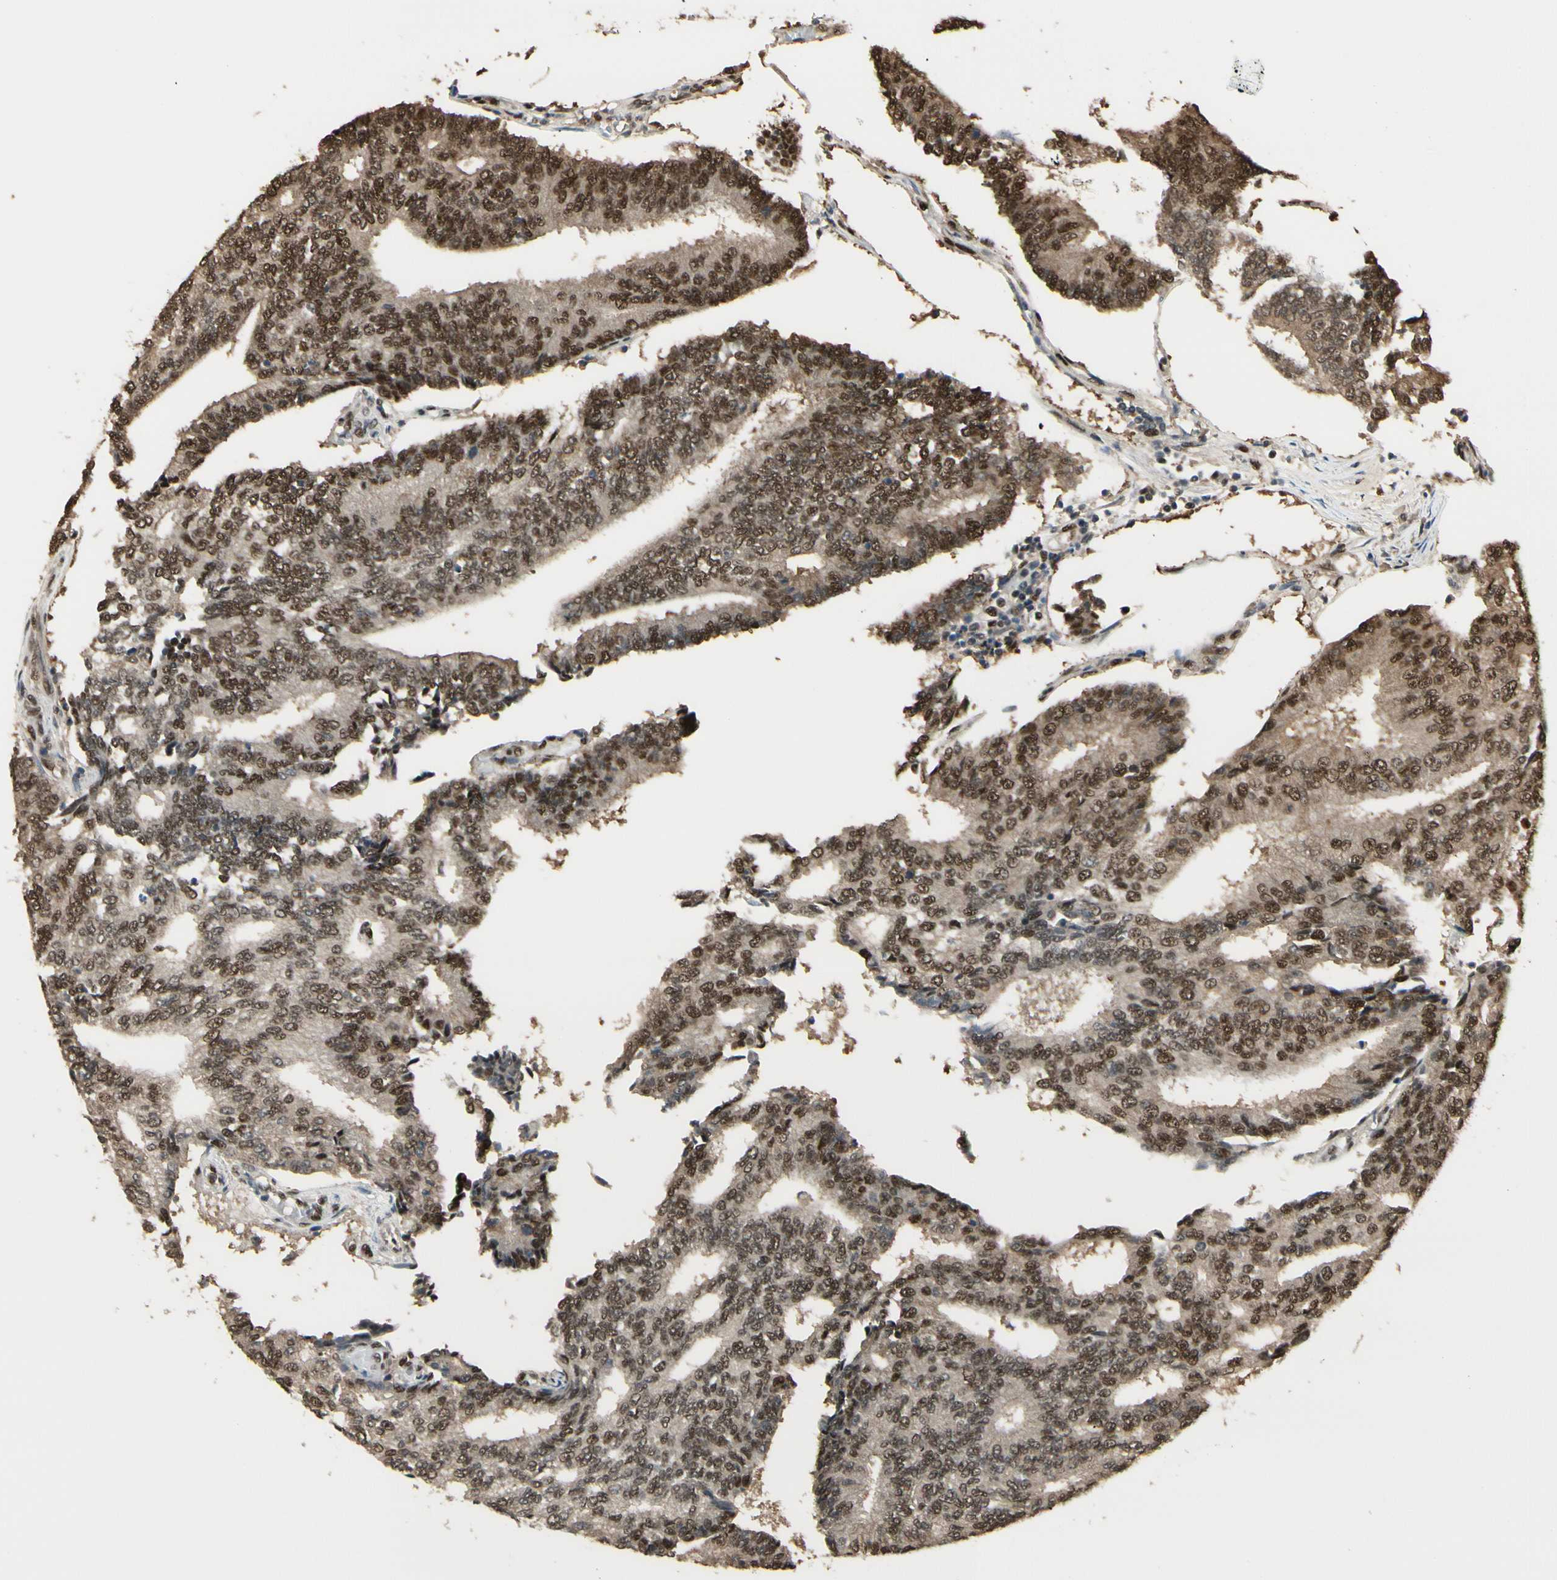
{"staining": {"intensity": "strong", "quantity": ">75%", "location": "cytoplasmic/membranous,nuclear"}, "tissue": "prostate cancer", "cell_type": "Tumor cells", "image_type": "cancer", "snomed": [{"axis": "morphology", "description": "Adenocarcinoma, High grade"}, {"axis": "topography", "description": "Prostate"}], "caption": "Human high-grade adenocarcinoma (prostate) stained for a protein (brown) reveals strong cytoplasmic/membranous and nuclear positive staining in approximately >75% of tumor cells.", "gene": "HSF1", "patient": {"sex": "male", "age": 55}}